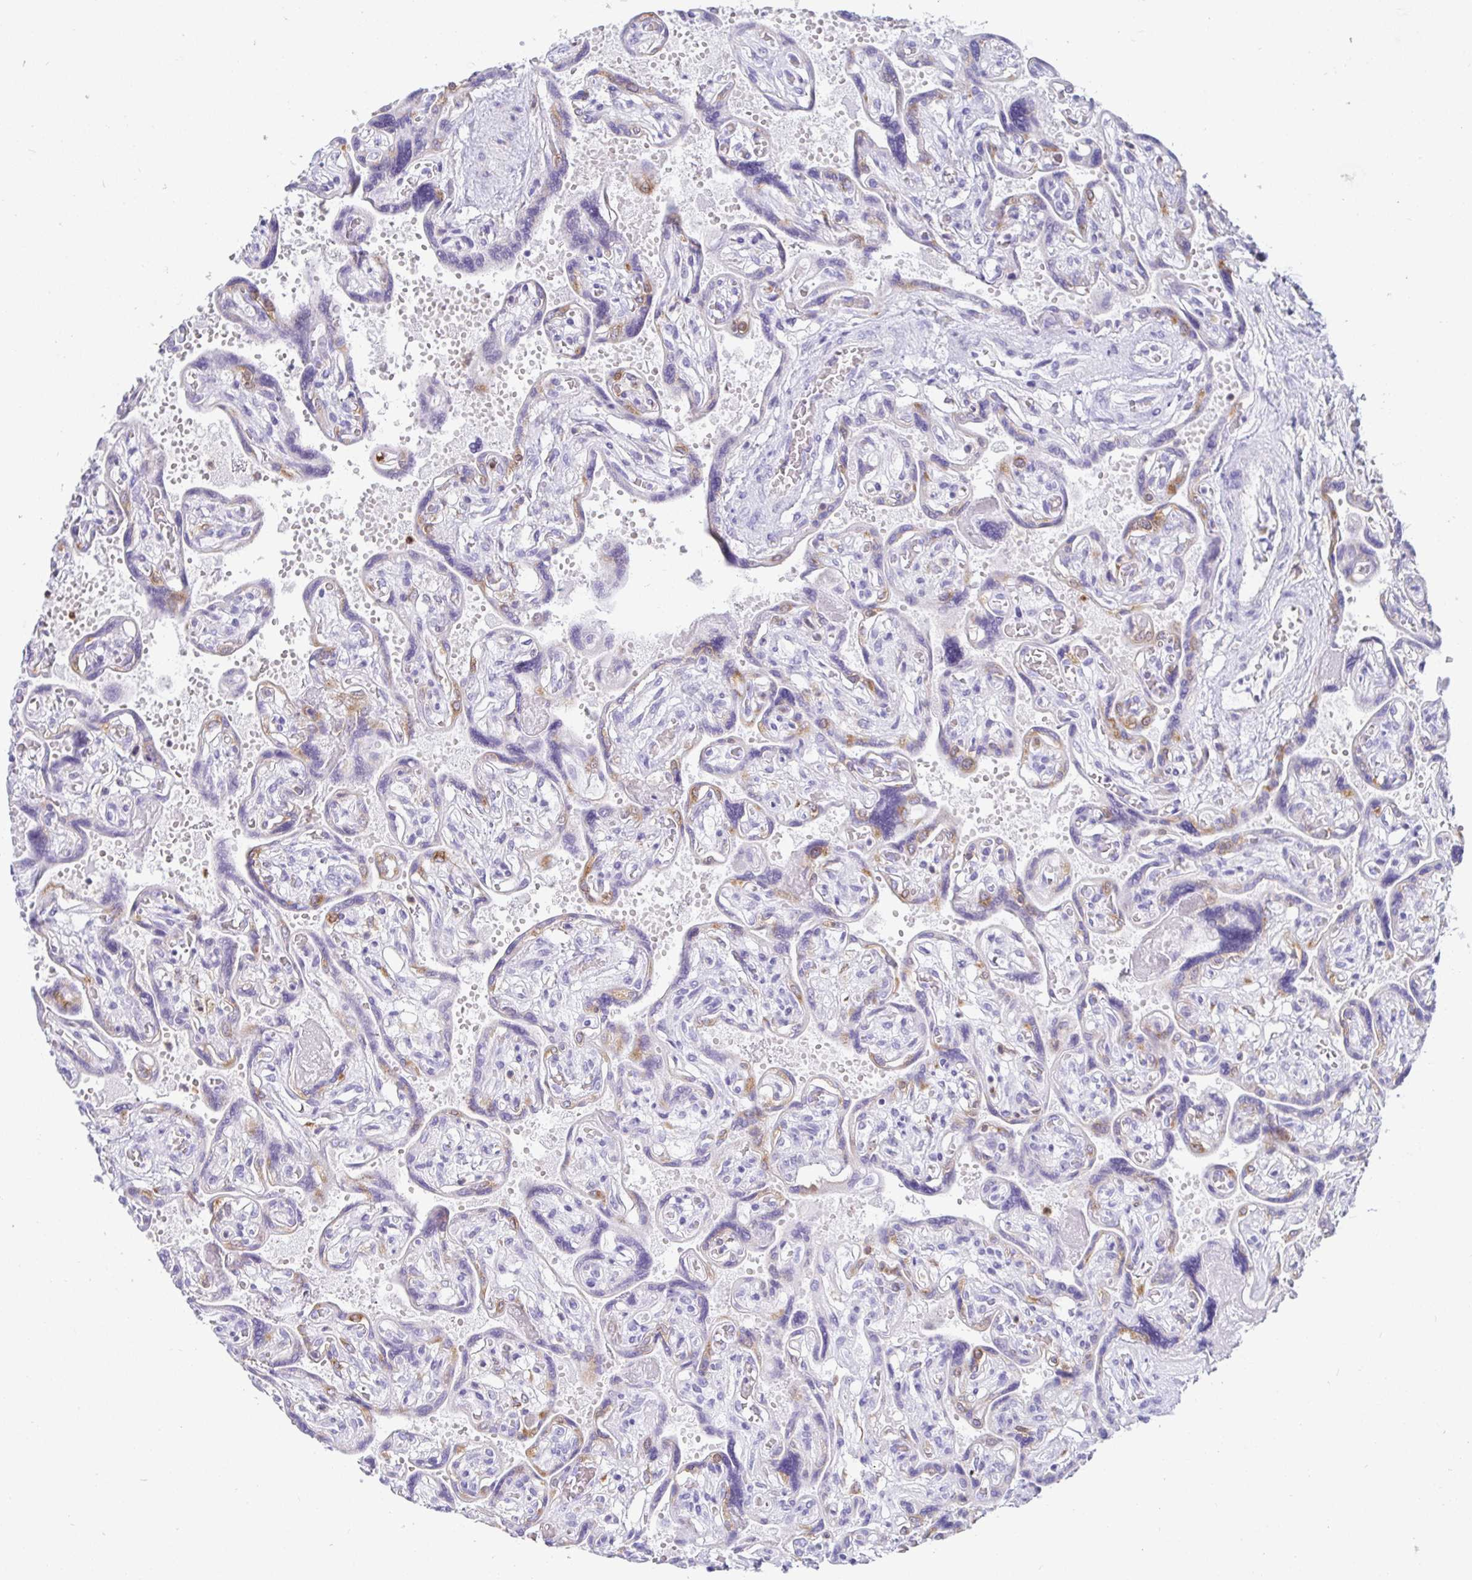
{"staining": {"intensity": "moderate", "quantity": "<25%", "location": "cytoplasmic/membranous"}, "tissue": "placenta", "cell_type": "Decidual cells", "image_type": "normal", "snomed": [{"axis": "morphology", "description": "Normal tissue, NOS"}, {"axis": "topography", "description": "Placenta"}], "caption": "High-power microscopy captured an IHC image of unremarkable placenta, revealing moderate cytoplasmic/membranous positivity in about <25% of decidual cells.", "gene": "TP53I11", "patient": {"sex": "female", "age": 32}}